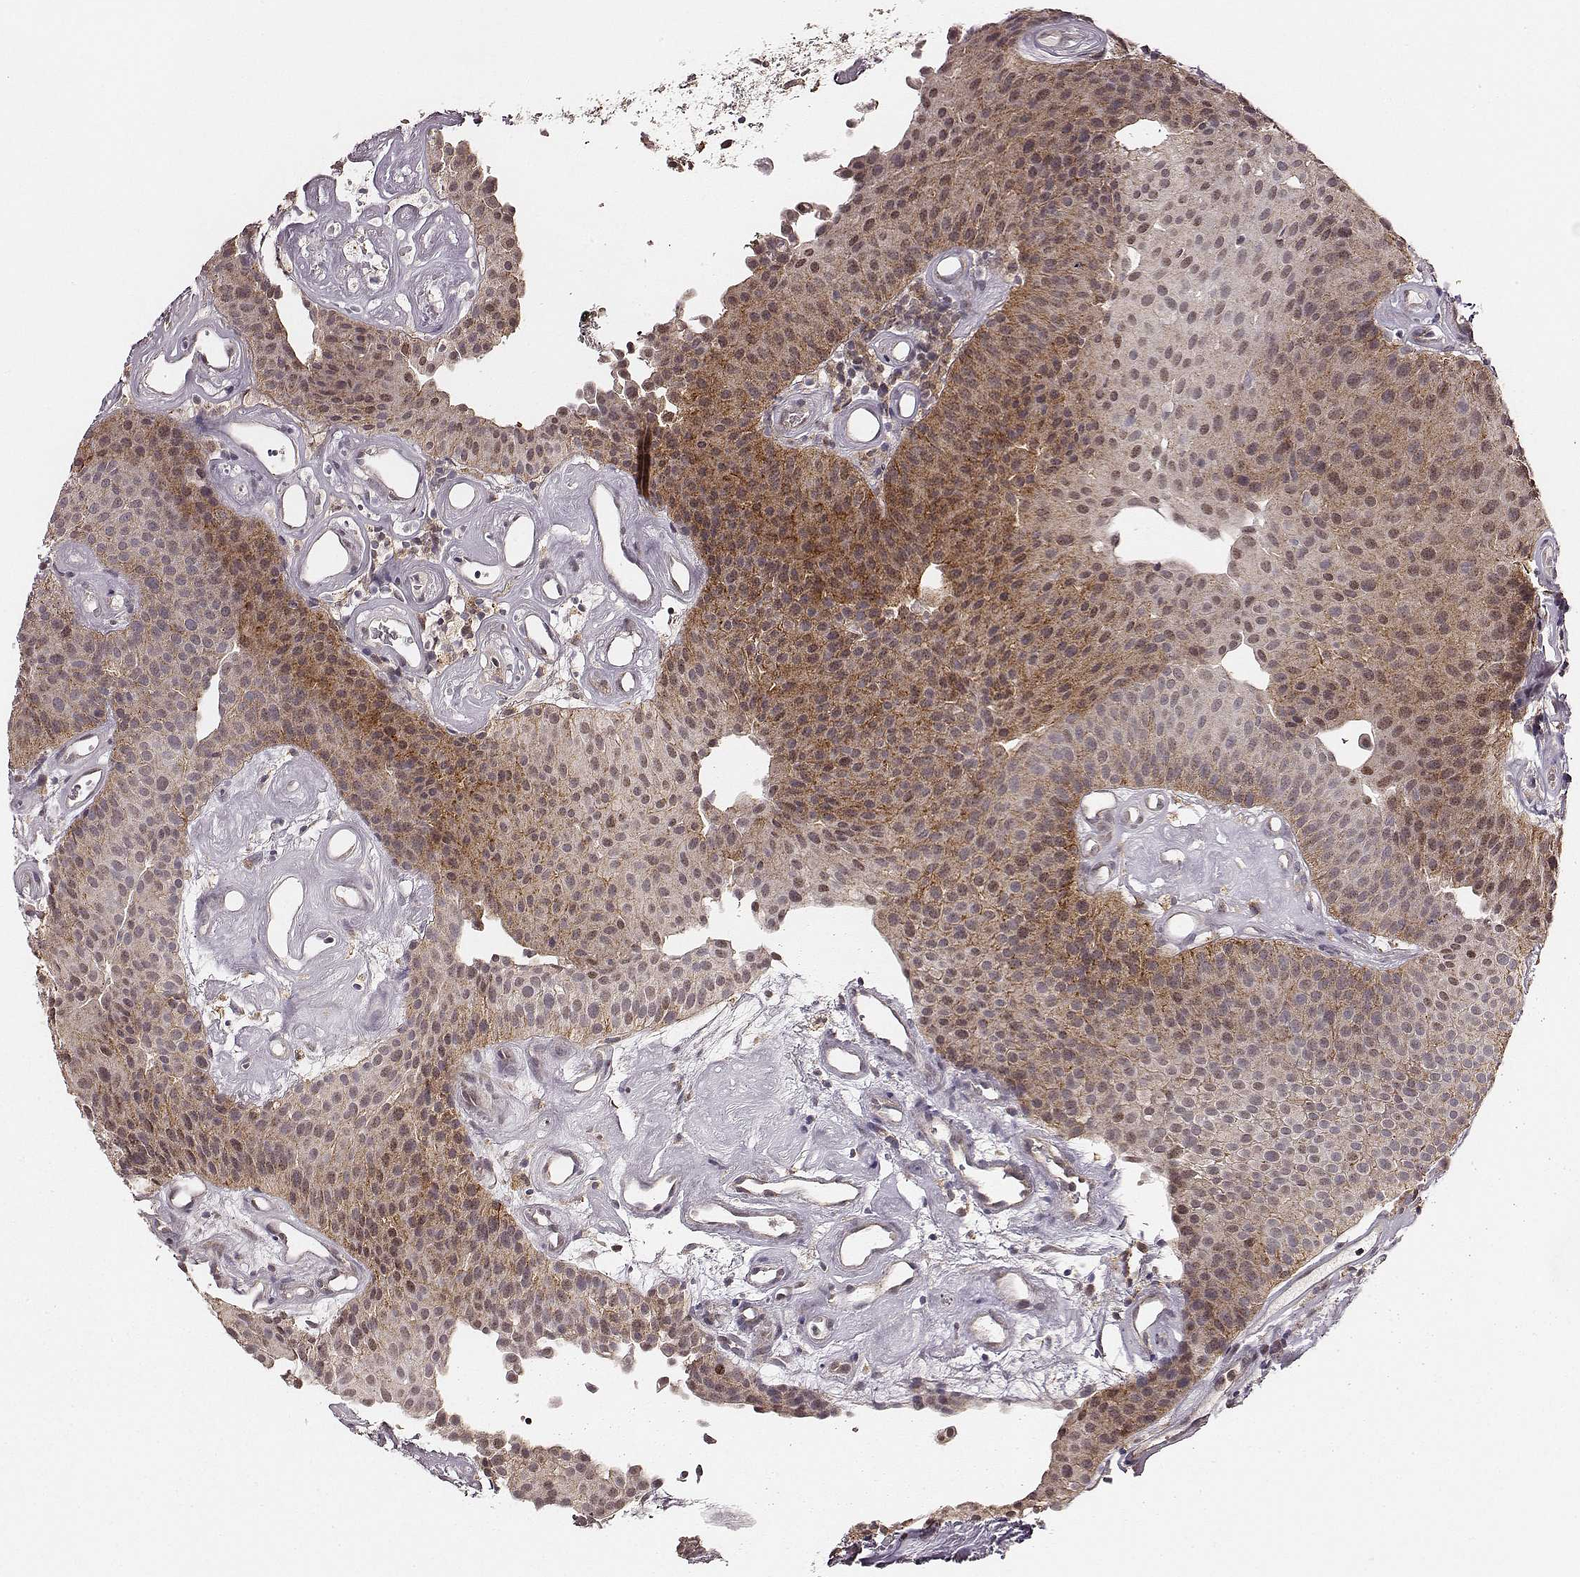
{"staining": {"intensity": "strong", "quantity": ">75%", "location": "cytoplasmic/membranous"}, "tissue": "urothelial cancer", "cell_type": "Tumor cells", "image_type": "cancer", "snomed": [{"axis": "morphology", "description": "Urothelial carcinoma, Low grade"}, {"axis": "topography", "description": "Urinary bladder"}], "caption": "Human low-grade urothelial carcinoma stained for a protein (brown) reveals strong cytoplasmic/membranous positive positivity in approximately >75% of tumor cells.", "gene": "VPS26A", "patient": {"sex": "female", "age": 87}}